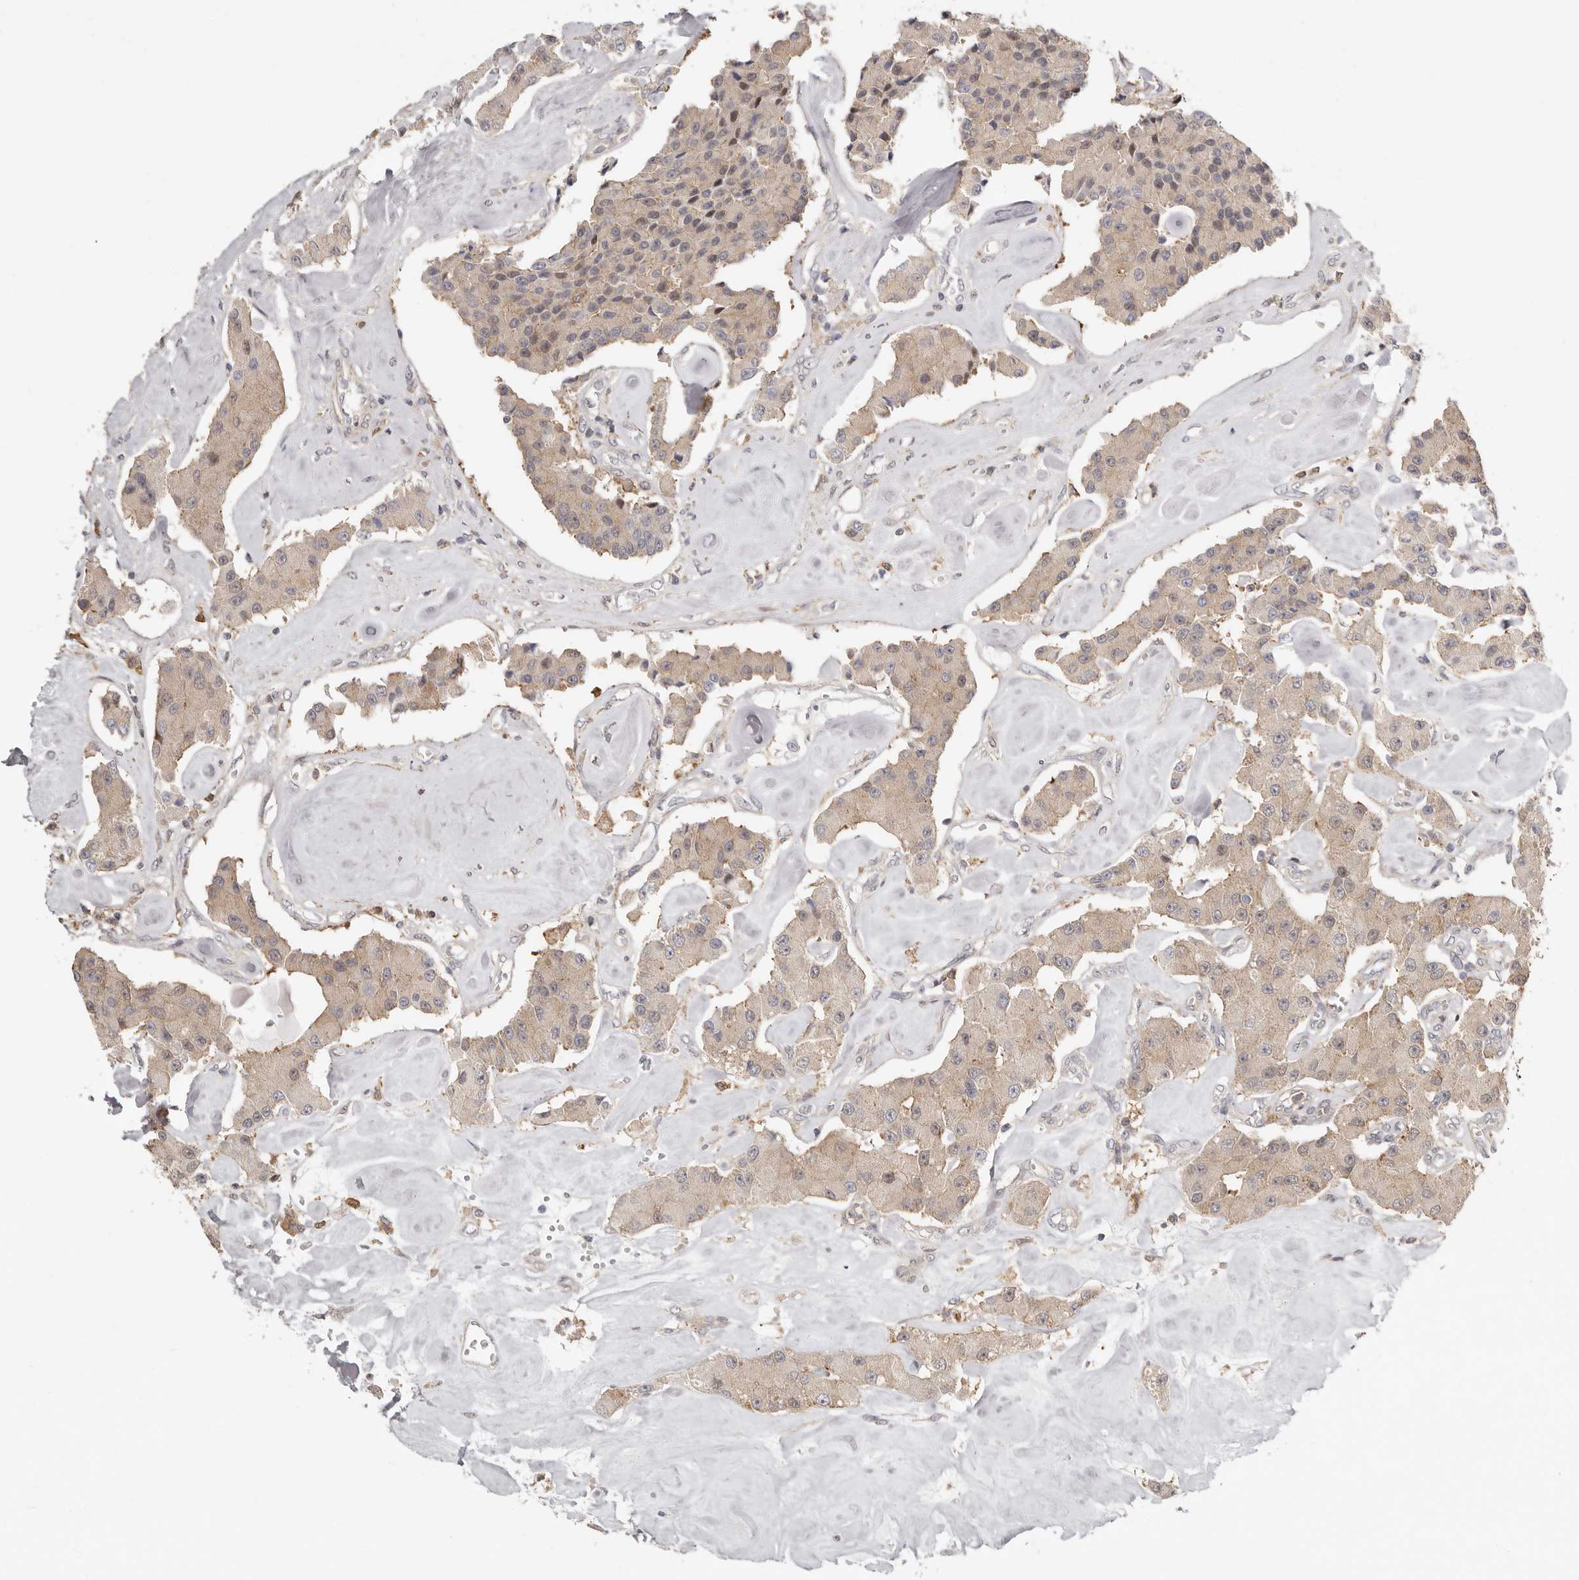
{"staining": {"intensity": "weak", "quantity": ">75%", "location": "cytoplasmic/membranous"}, "tissue": "carcinoid", "cell_type": "Tumor cells", "image_type": "cancer", "snomed": [{"axis": "morphology", "description": "Carcinoid, malignant, NOS"}, {"axis": "topography", "description": "Pancreas"}], "caption": "Brown immunohistochemical staining in human malignant carcinoid reveals weak cytoplasmic/membranous staining in about >75% of tumor cells.", "gene": "MSRB2", "patient": {"sex": "male", "age": 41}}